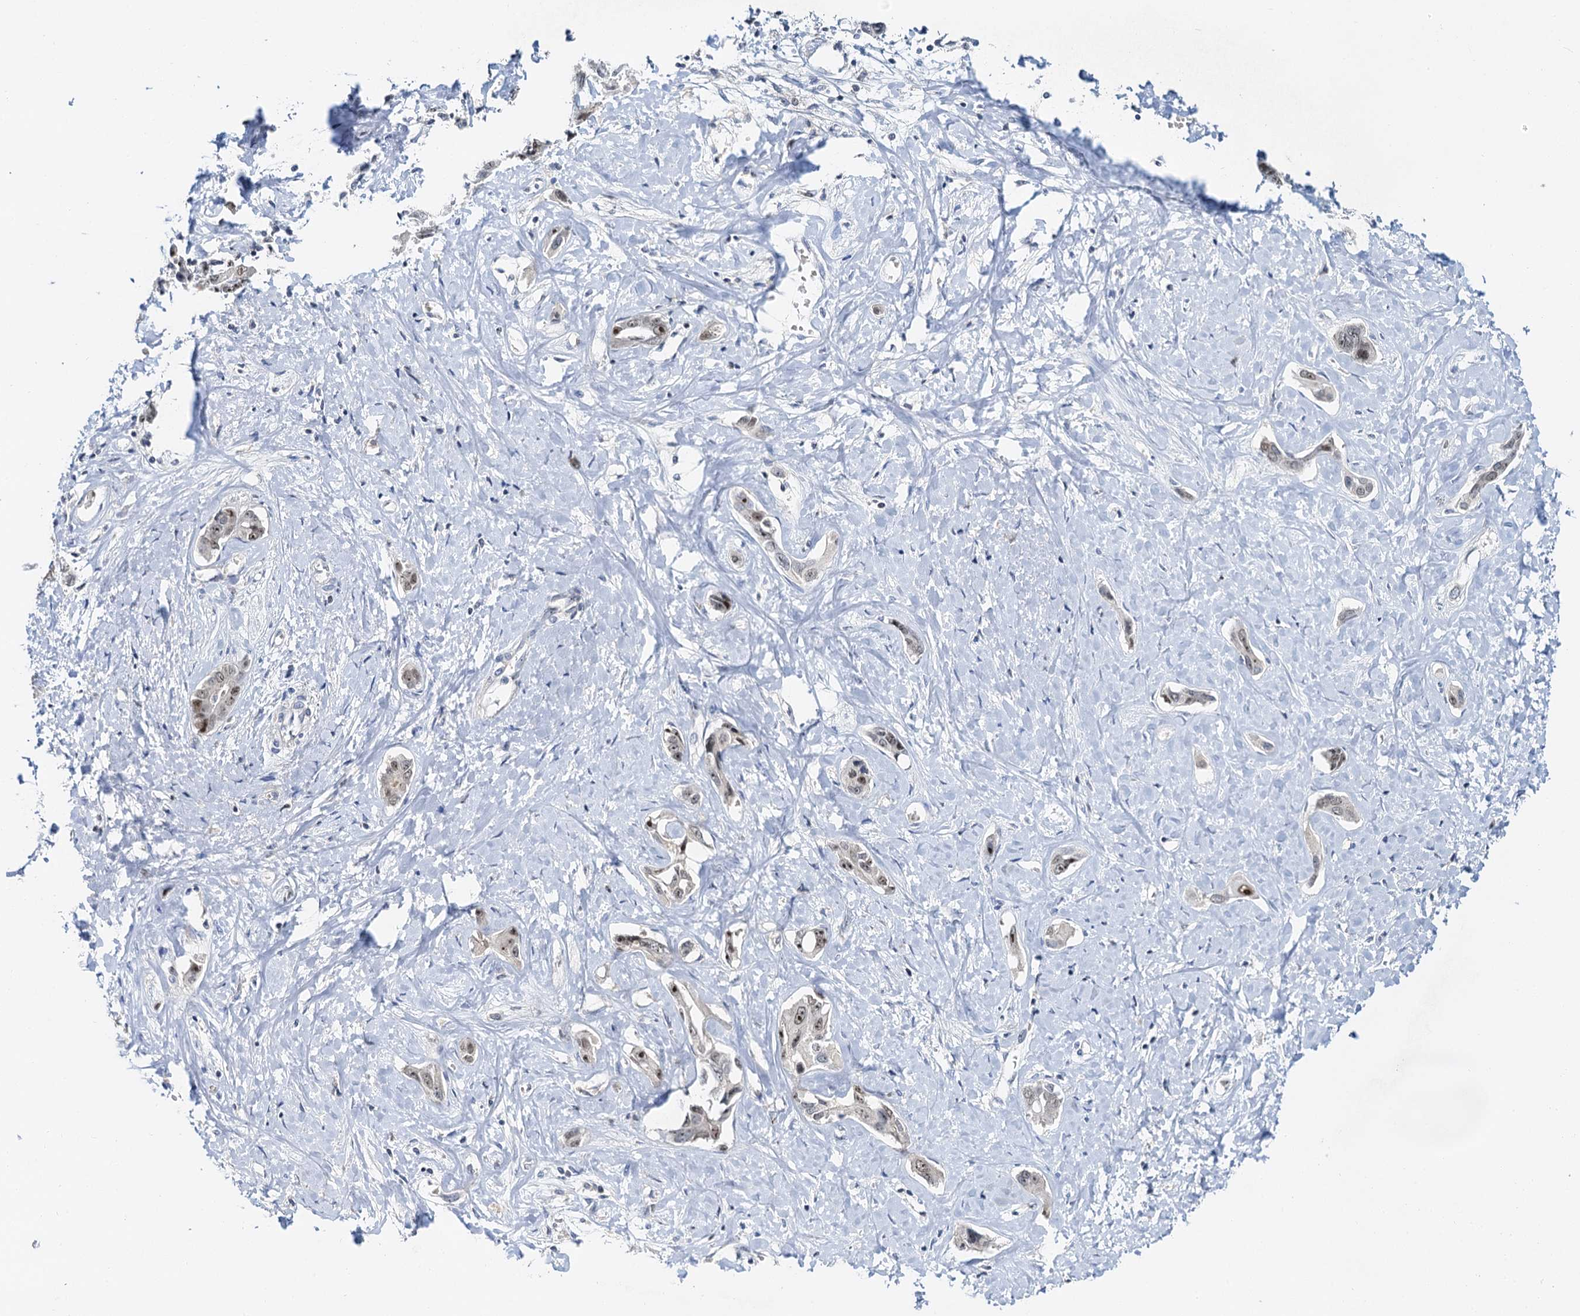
{"staining": {"intensity": "weak", "quantity": ">75%", "location": "nuclear"}, "tissue": "liver cancer", "cell_type": "Tumor cells", "image_type": "cancer", "snomed": [{"axis": "morphology", "description": "Cholangiocarcinoma"}, {"axis": "topography", "description": "Liver"}], "caption": "IHC of human cholangiocarcinoma (liver) shows low levels of weak nuclear expression in approximately >75% of tumor cells.", "gene": "NOP2", "patient": {"sex": "male", "age": 59}}